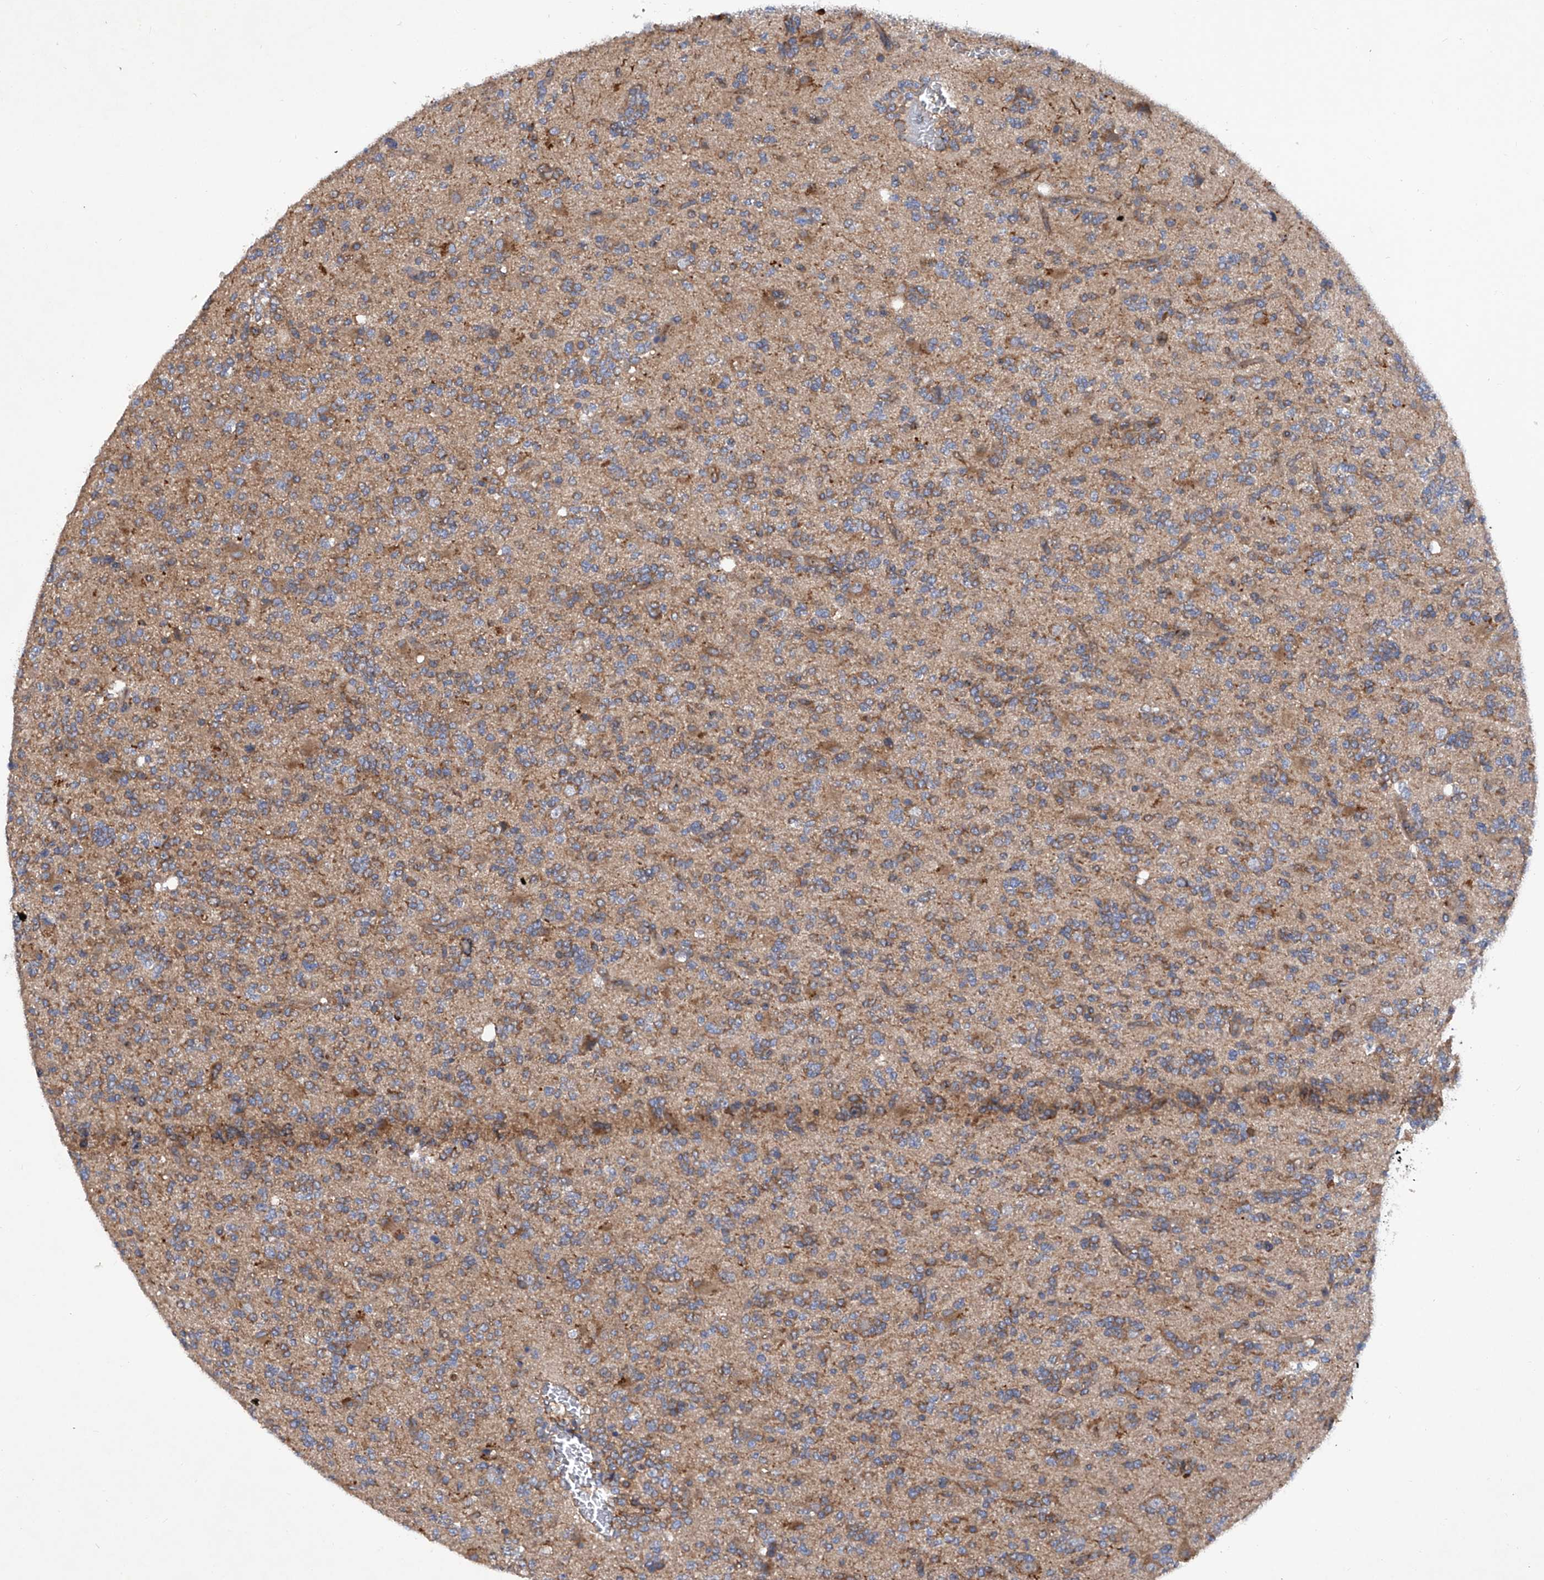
{"staining": {"intensity": "moderate", "quantity": ">75%", "location": "cytoplasmic/membranous"}, "tissue": "glioma", "cell_type": "Tumor cells", "image_type": "cancer", "snomed": [{"axis": "morphology", "description": "Glioma, malignant, High grade"}, {"axis": "topography", "description": "Brain"}], "caption": "Immunohistochemistry of glioma shows medium levels of moderate cytoplasmic/membranous positivity in approximately >75% of tumor cells.", "gene": "ASCC3", "patient": {"sex": "female", "age": 62}}